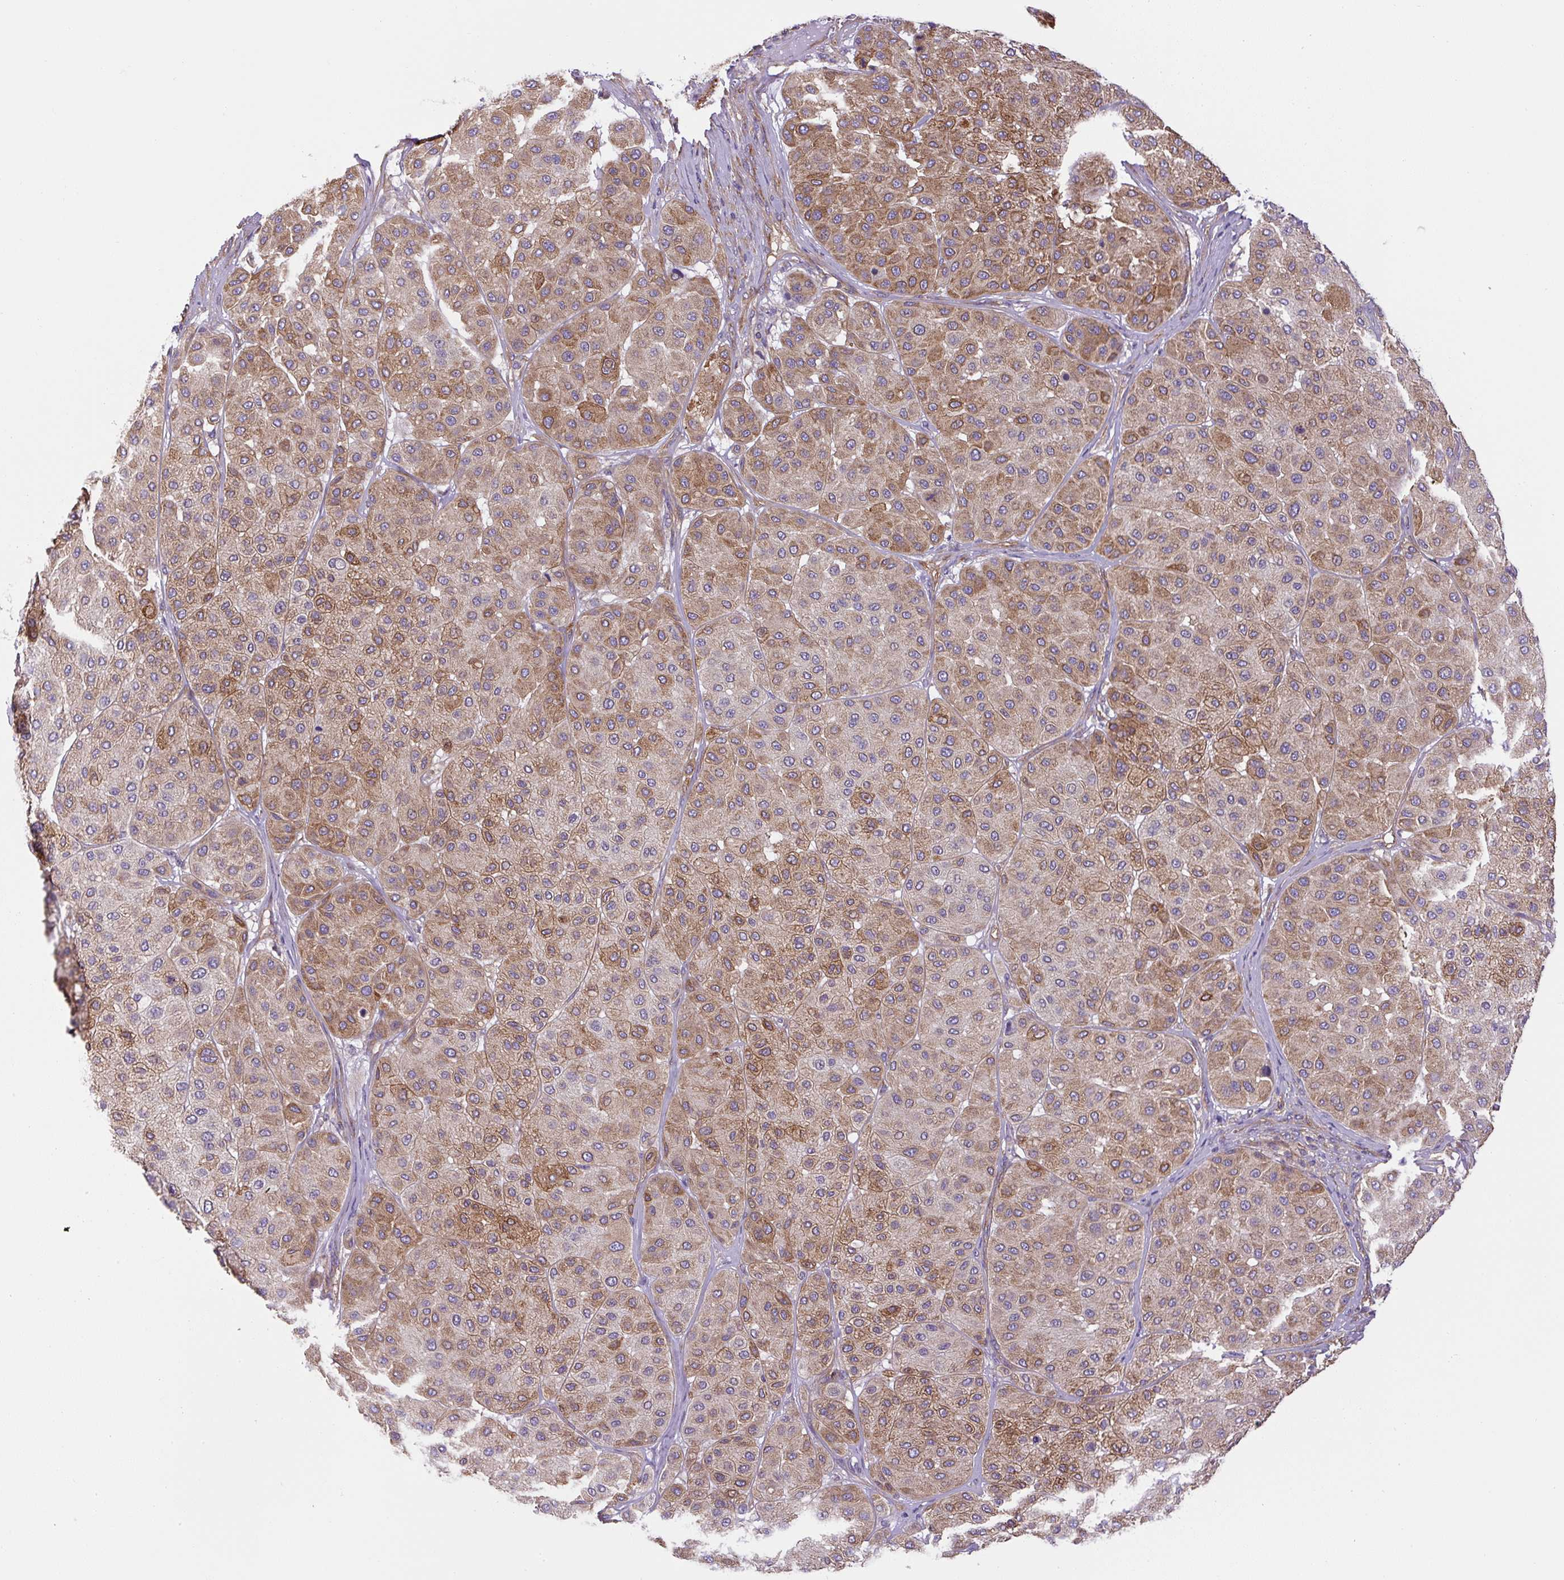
{"staining": {"intensity": "moderate", "quantity": ">75%", "location": "cytoplasmic/membranous"}, "tissue": "melanoma", "cell_type": "Tumor cells", "image_type": "cancer", "snomed": [{"axis": "morphology", "description": "Malignant melanoma, Metastatic site"}, {"axis": "topography", "description": "Smooth muscle"}], "caption": "A histopathology image of human malignant melanoma (metastatic site) stained for a protein displays moderate cytoplasmic/membranous brown staining in tumor cells. (Stains: DAB in brown, nuclei in blue, Microscopy: brightfield microscopy at high magnification).", "gene": "DCTN1", "patient": {"sex": "male", "age": 41}}